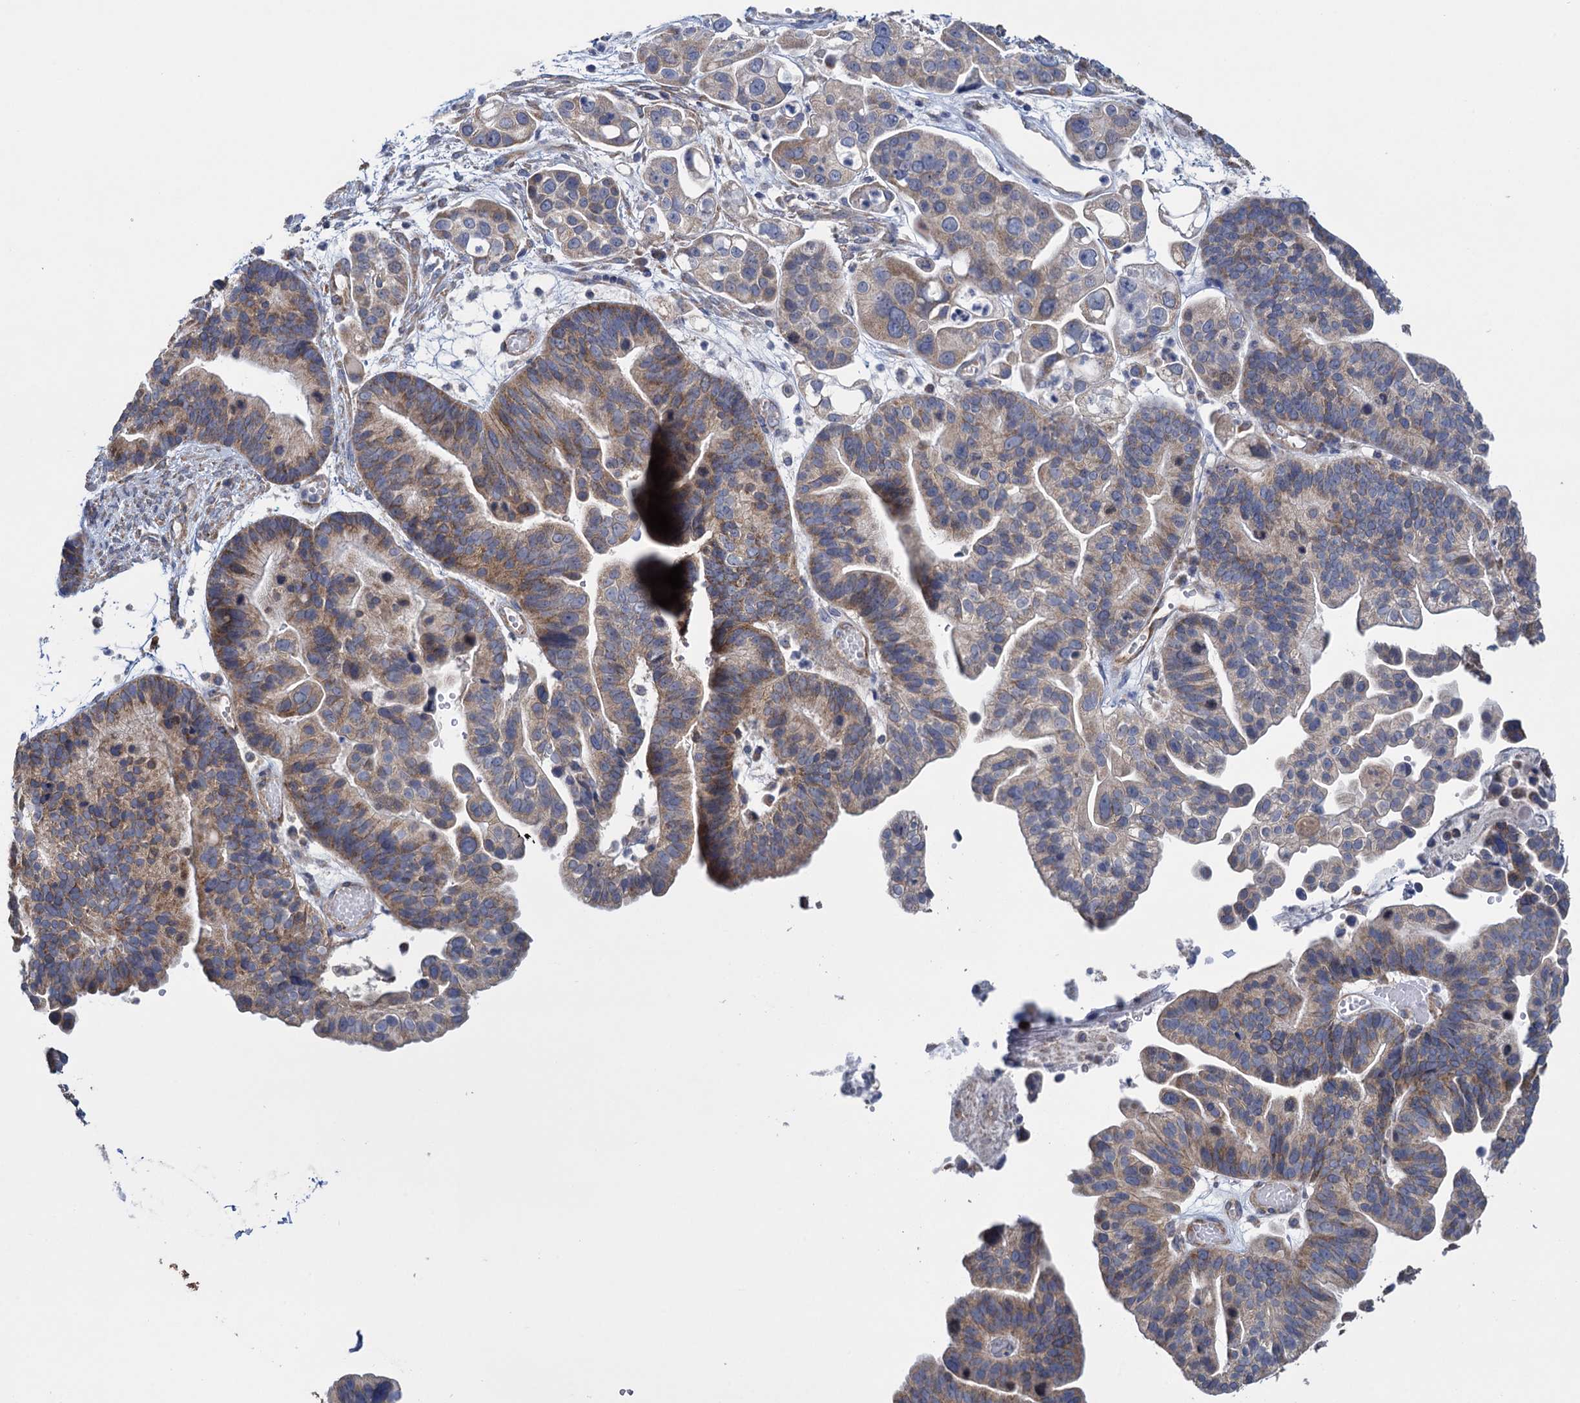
{"staining": {"intensity": "moderate", "quantity": ">75%", "location": "cytoplasmic/membranous"}, "tissue": "ovarian cancer", "cell_type": "Tumor cells", "image_type": "cancer", "snomed": [{"axis": "morphology", "description": "Cystadenocarcinoma, serous, NOS"}, {"axis": "topography", "description": "Ovary"}], "caption": "Ovarian cancer (serous cystadenocarcinoma) stained with a protein marker reveals moderate staining in tumor cells.", "gene": "GSTM2", "patient": {"sex": "female", "age": 56}}